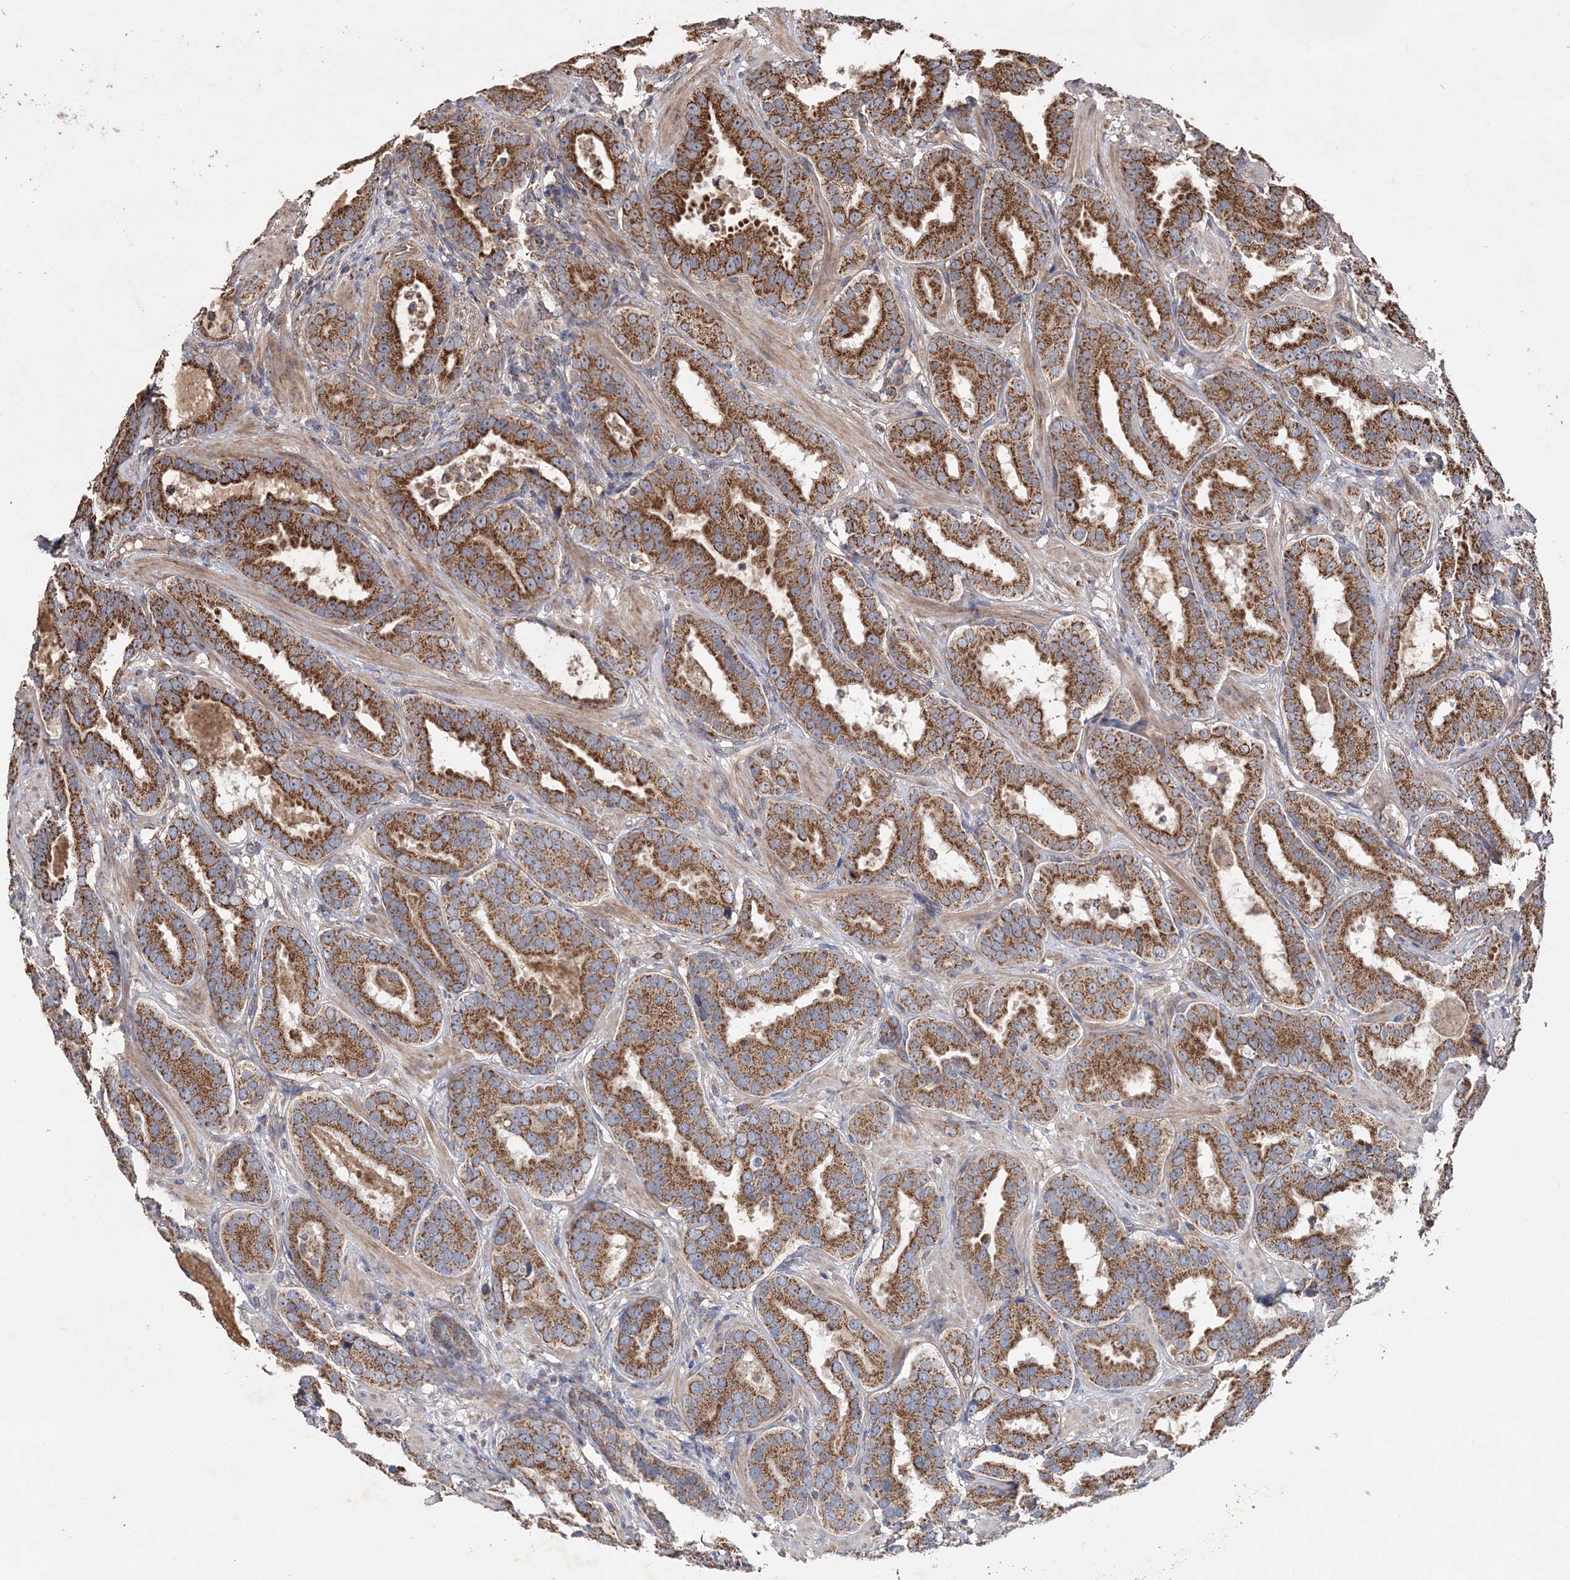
{"staining": {"intensity": "strong", "quantity": ">75%", "location": "cytoplasmic/membranous"}, "tissue": "prostate cancer", "cell_type": "Tumor cells", "image_type": "cancer", "snomed": [{"axis": "morphology", "description": "Adenocarcinoma, Low grade"}, {"axis": "topography", "description": "Prostate"}], "caption": "IHC of prostate cancer displays high levels of strong cytoplasmic/membranous staining in approximately >75% of tumor cells.", "gene": "POC5", "patient": {"sex": "male", "age": 59}}